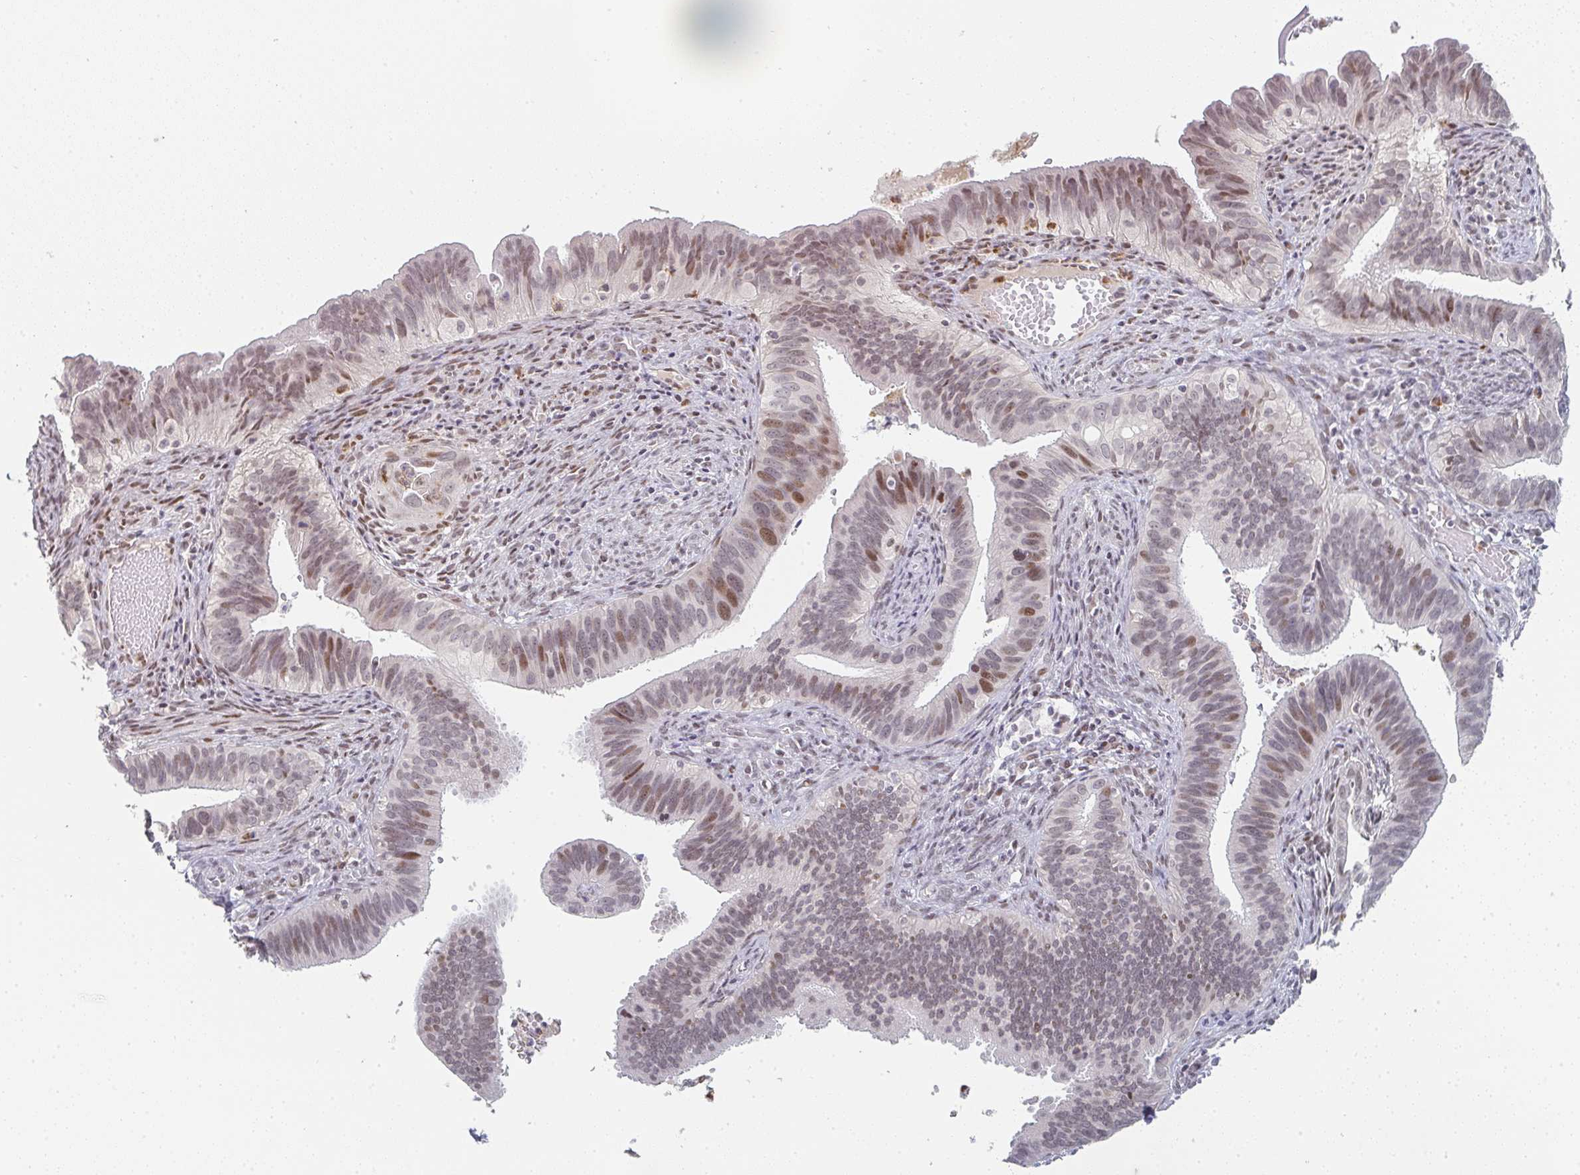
{"staining": {"intensity": "weak", "quantity": ">75%", "location": "nuclear"}, "tissue": "cervical cancer", "cell_type": "Tumor cells", "image_type": "cancer", "snomed": [{"axis": "morphology", "description": "Adenocarcinoma, NOS"}, {"axis": "topography", "description": "Cervix"}], "caption": "This photomicrograph demonstrates cervical cancer (adenocarcinoma) stained with IHC to label a protein in brown. The nuclear of tumor cells show weak positivity for the protein. Nuclei are counter-stained blue.", "gene": "LIN54", "patient": {"sex": "female", "age": 42}}